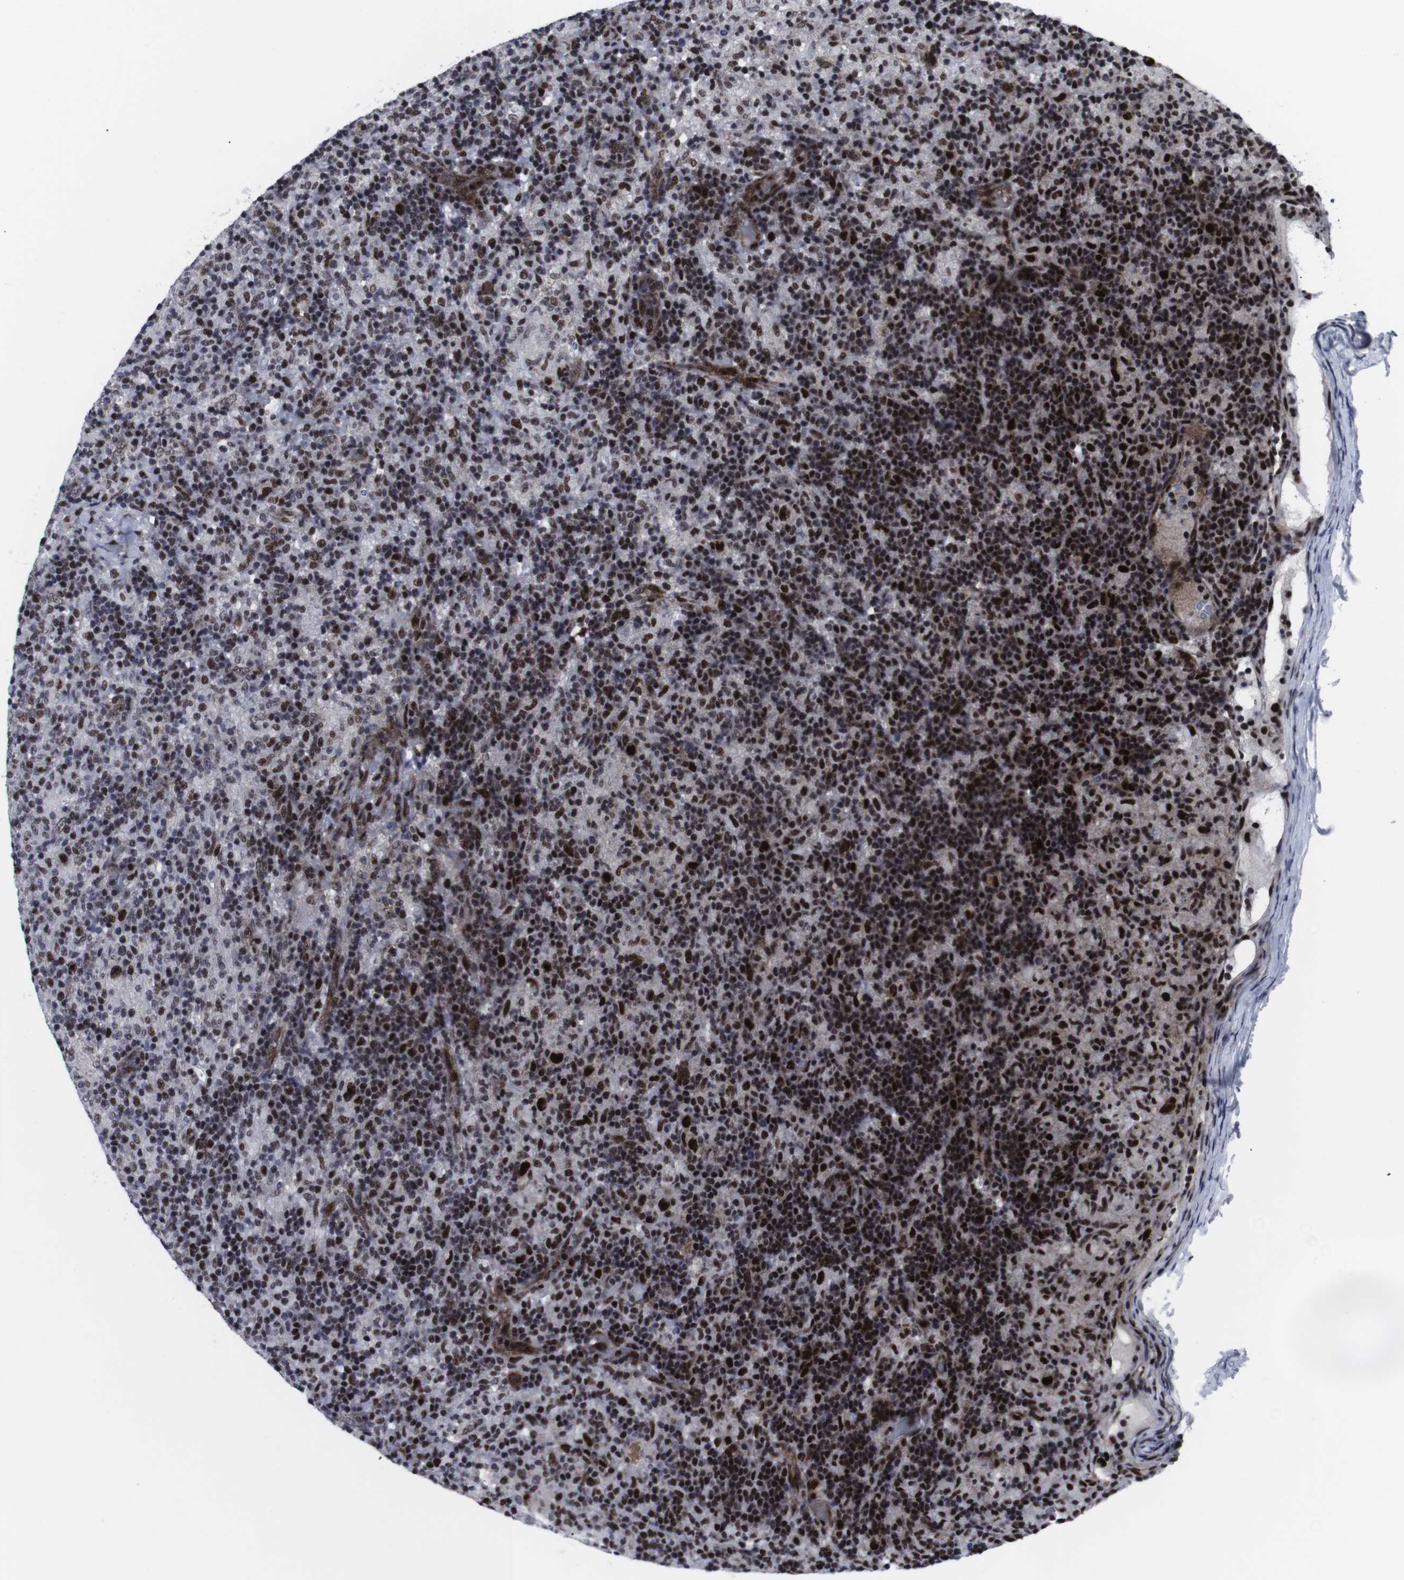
{"staining": {"intensity": "strong", "quantity": ">75%", "location": "nuclear"}, "tissue": "lymphoma", "cell_type": "Tumor cells", "image_type": "cancer", "snomed": [{"axis": "morphology", "description": "Hodgkin's disease, NOS"}, {"axis": "topography", "description": "Lymph node"}], "caption": "An immunohistochemistry photomicrograph of tumor tissue is shown. Protein staining in brown shows strong nuclear positivity in lymphoma within tumor cells.", "gene": "MLH1", "patient": {"sex": "male", "age": 70}}